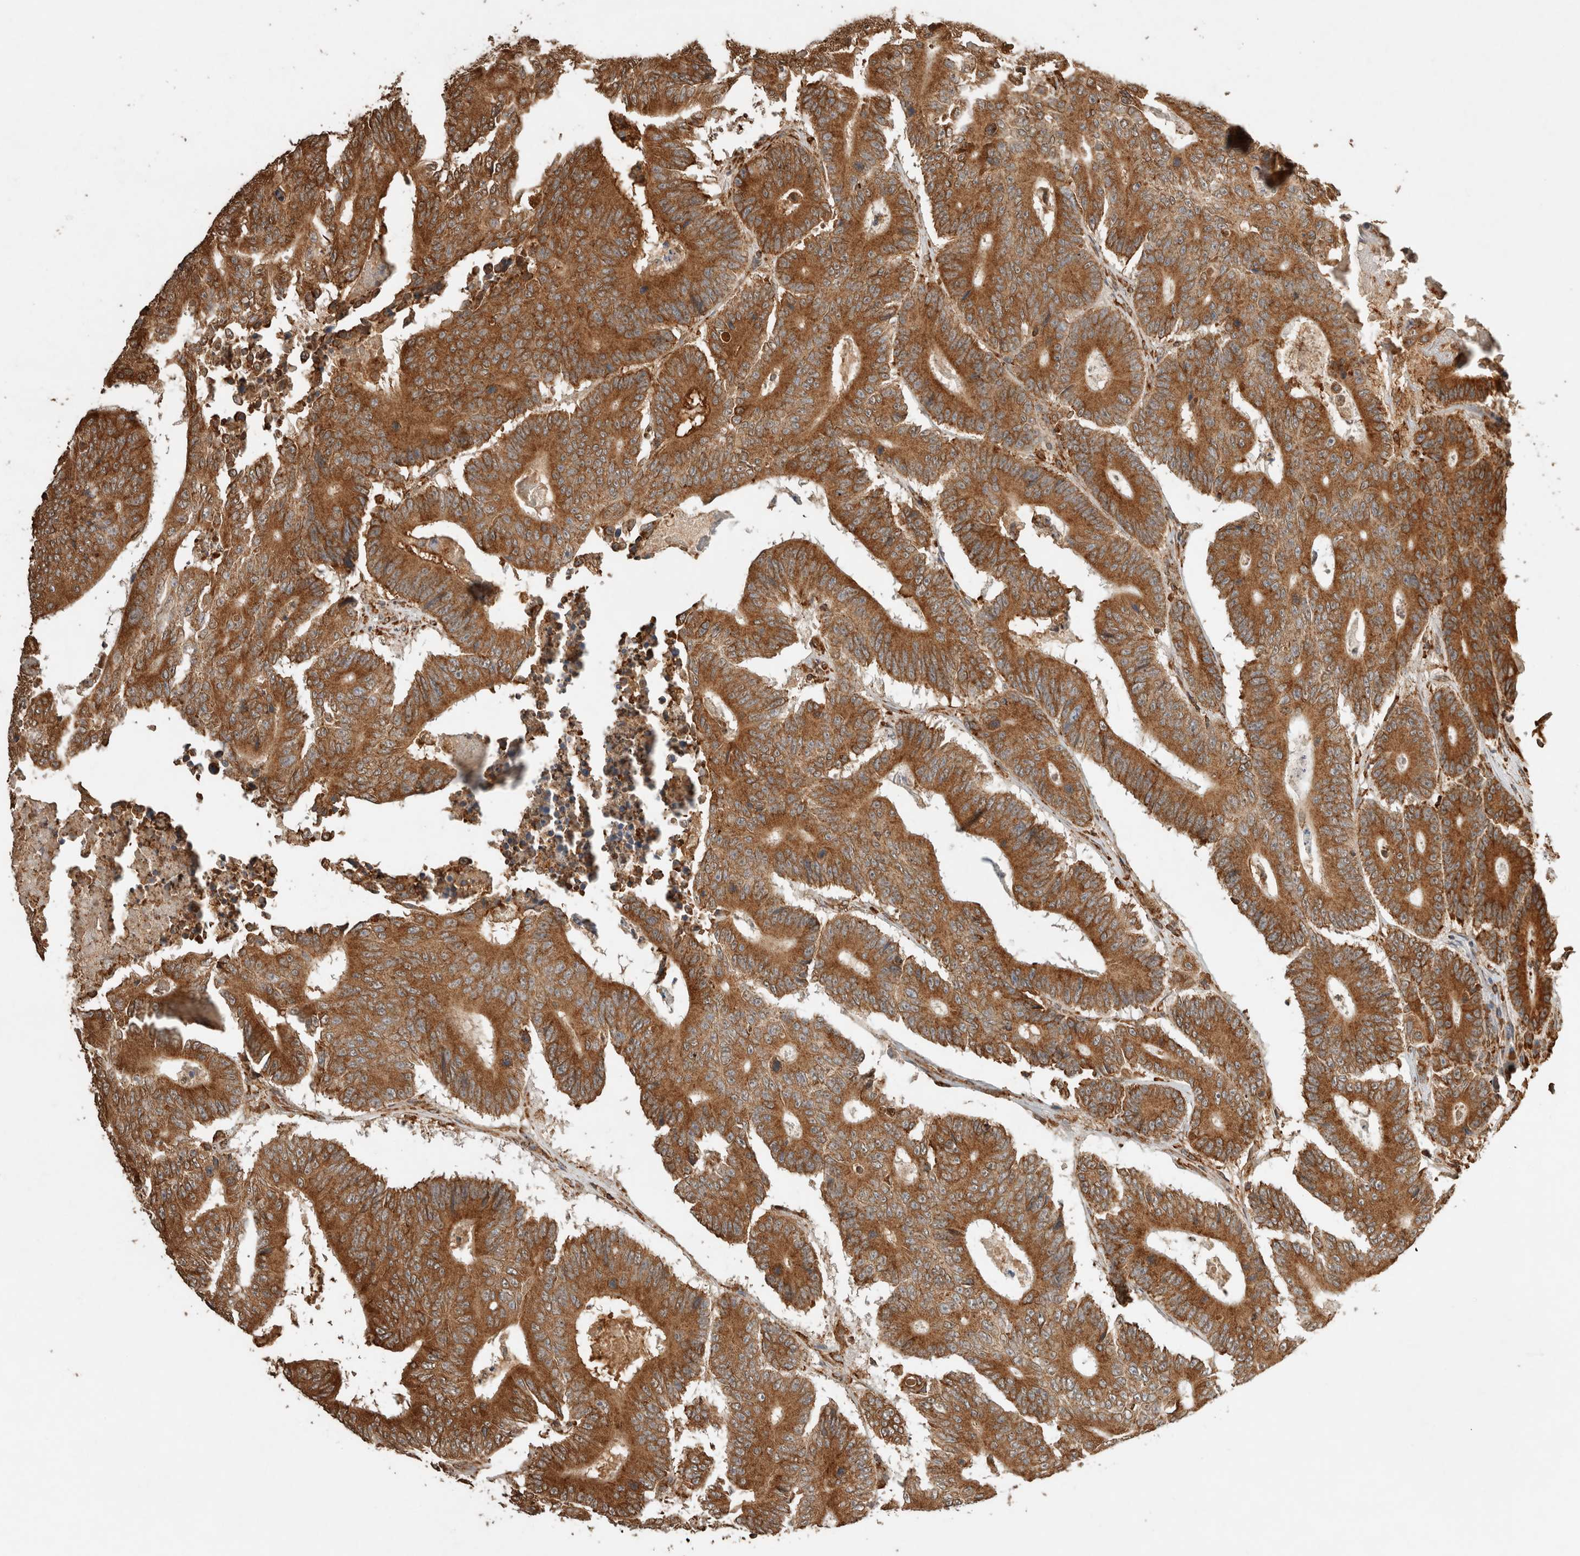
{"staining": {"intensity": "moderate", "quantity": ">75%", "location": "cytoplasmic/membranous"}, "tissue": "colorectal cancer", "cell_type": "Tumor cells", "image_type": "cancer", "snomed": [{"axis": "morphology", "description": "Adenocarcinoma, NOS"}, {"axis": "topography", "description": "Colon"}], "caption": "Colorectal cancer tissue exhibits moderate cytoplasmic/membranous staining in approximately >75% of tumor cells", "gene": "ERAP1", "patient": {"sex": "male", "age": 83}}